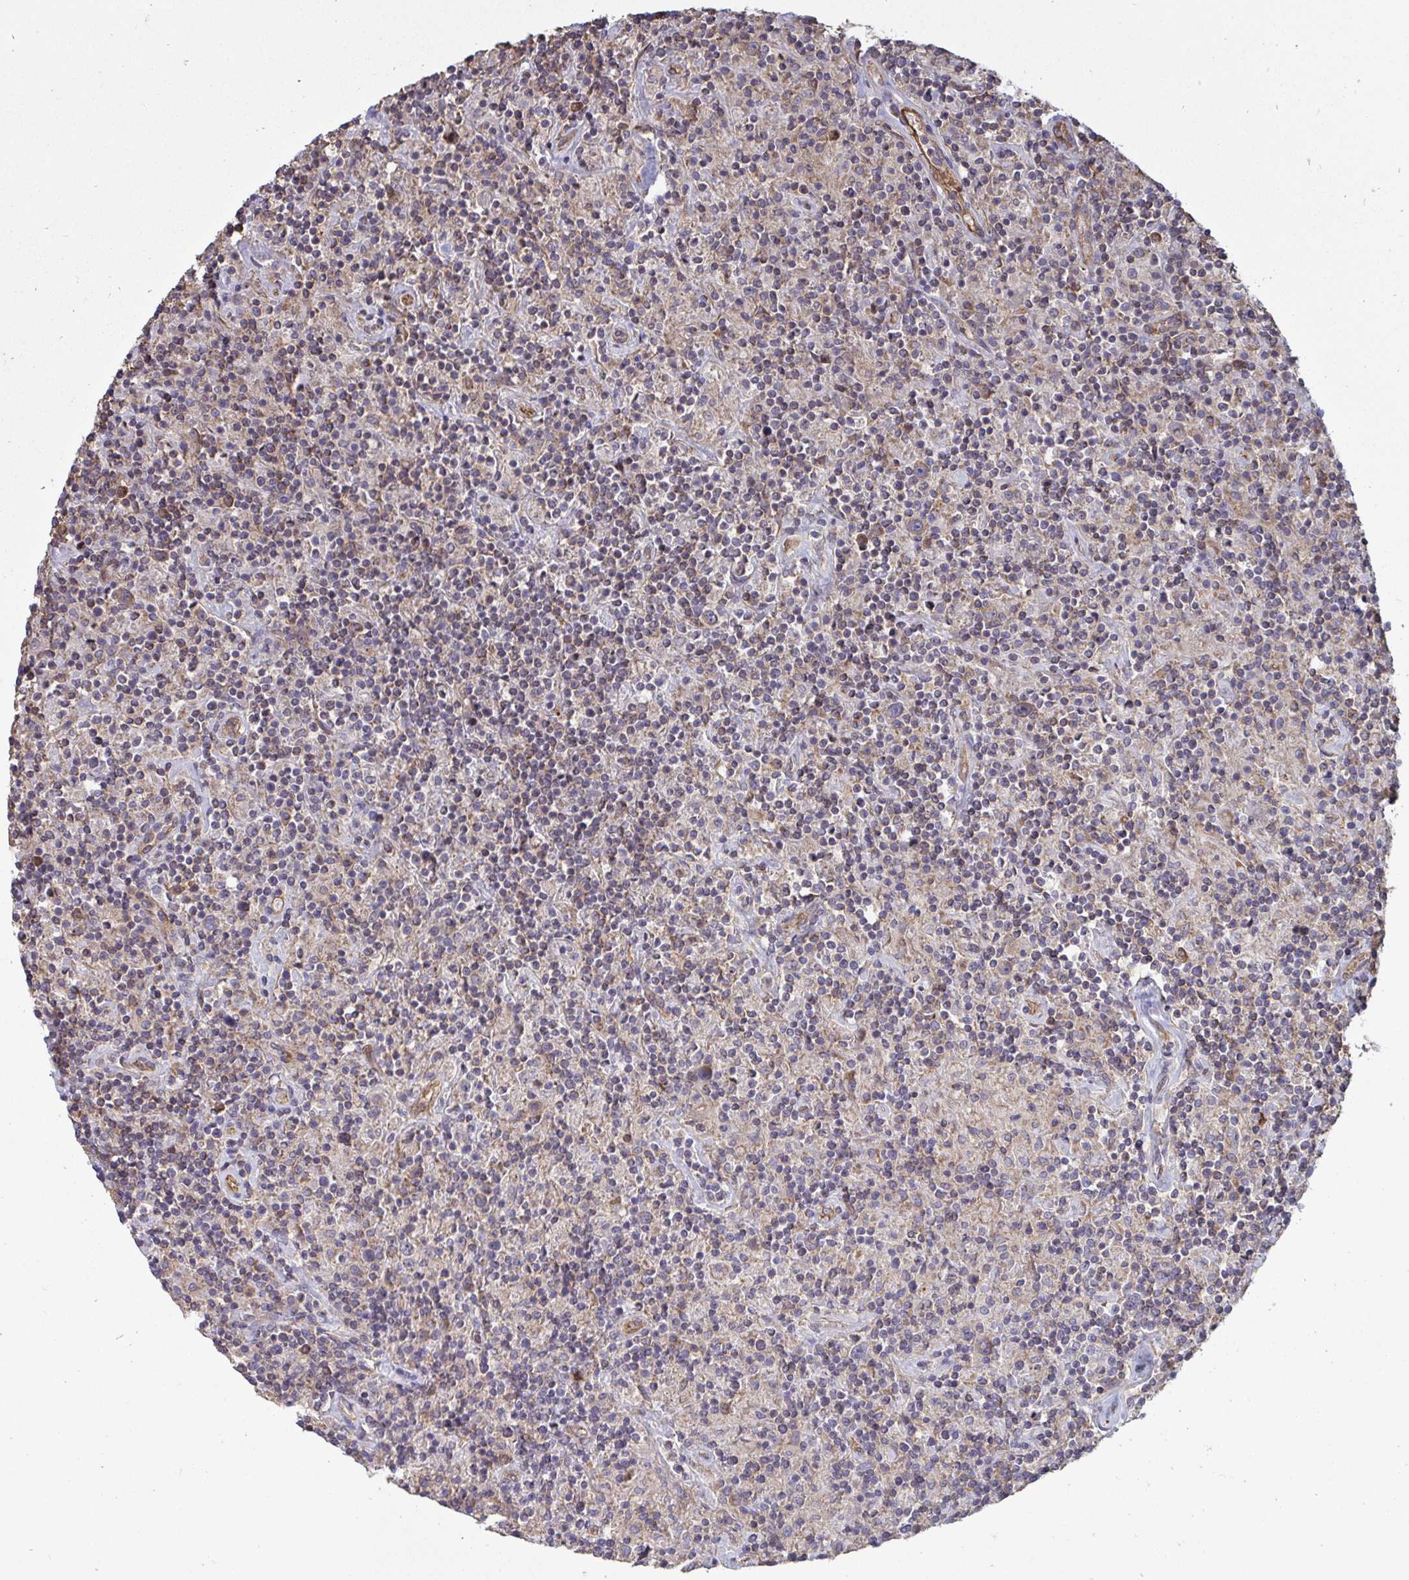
{"staining": {"intensity": "weak", "quantity": "<25%", "location": "cytoplasmic/membranous"}, "tissue": "lymphoma", "cell_type": "Tumor cells", "image_type": "cancer", "snomed": [{"axis": "morphology", "description": "Hodgkin's disease, NOS"}, {"axis": "topography", "description": "Lymph node"}], "caption": "This is a micrograph of immunohistochemistry staining of Hodgkin's disease, which shows no staining in tumor cells.", "gene": "ISCU", "patient": {"sex": "male", "age": 70}}